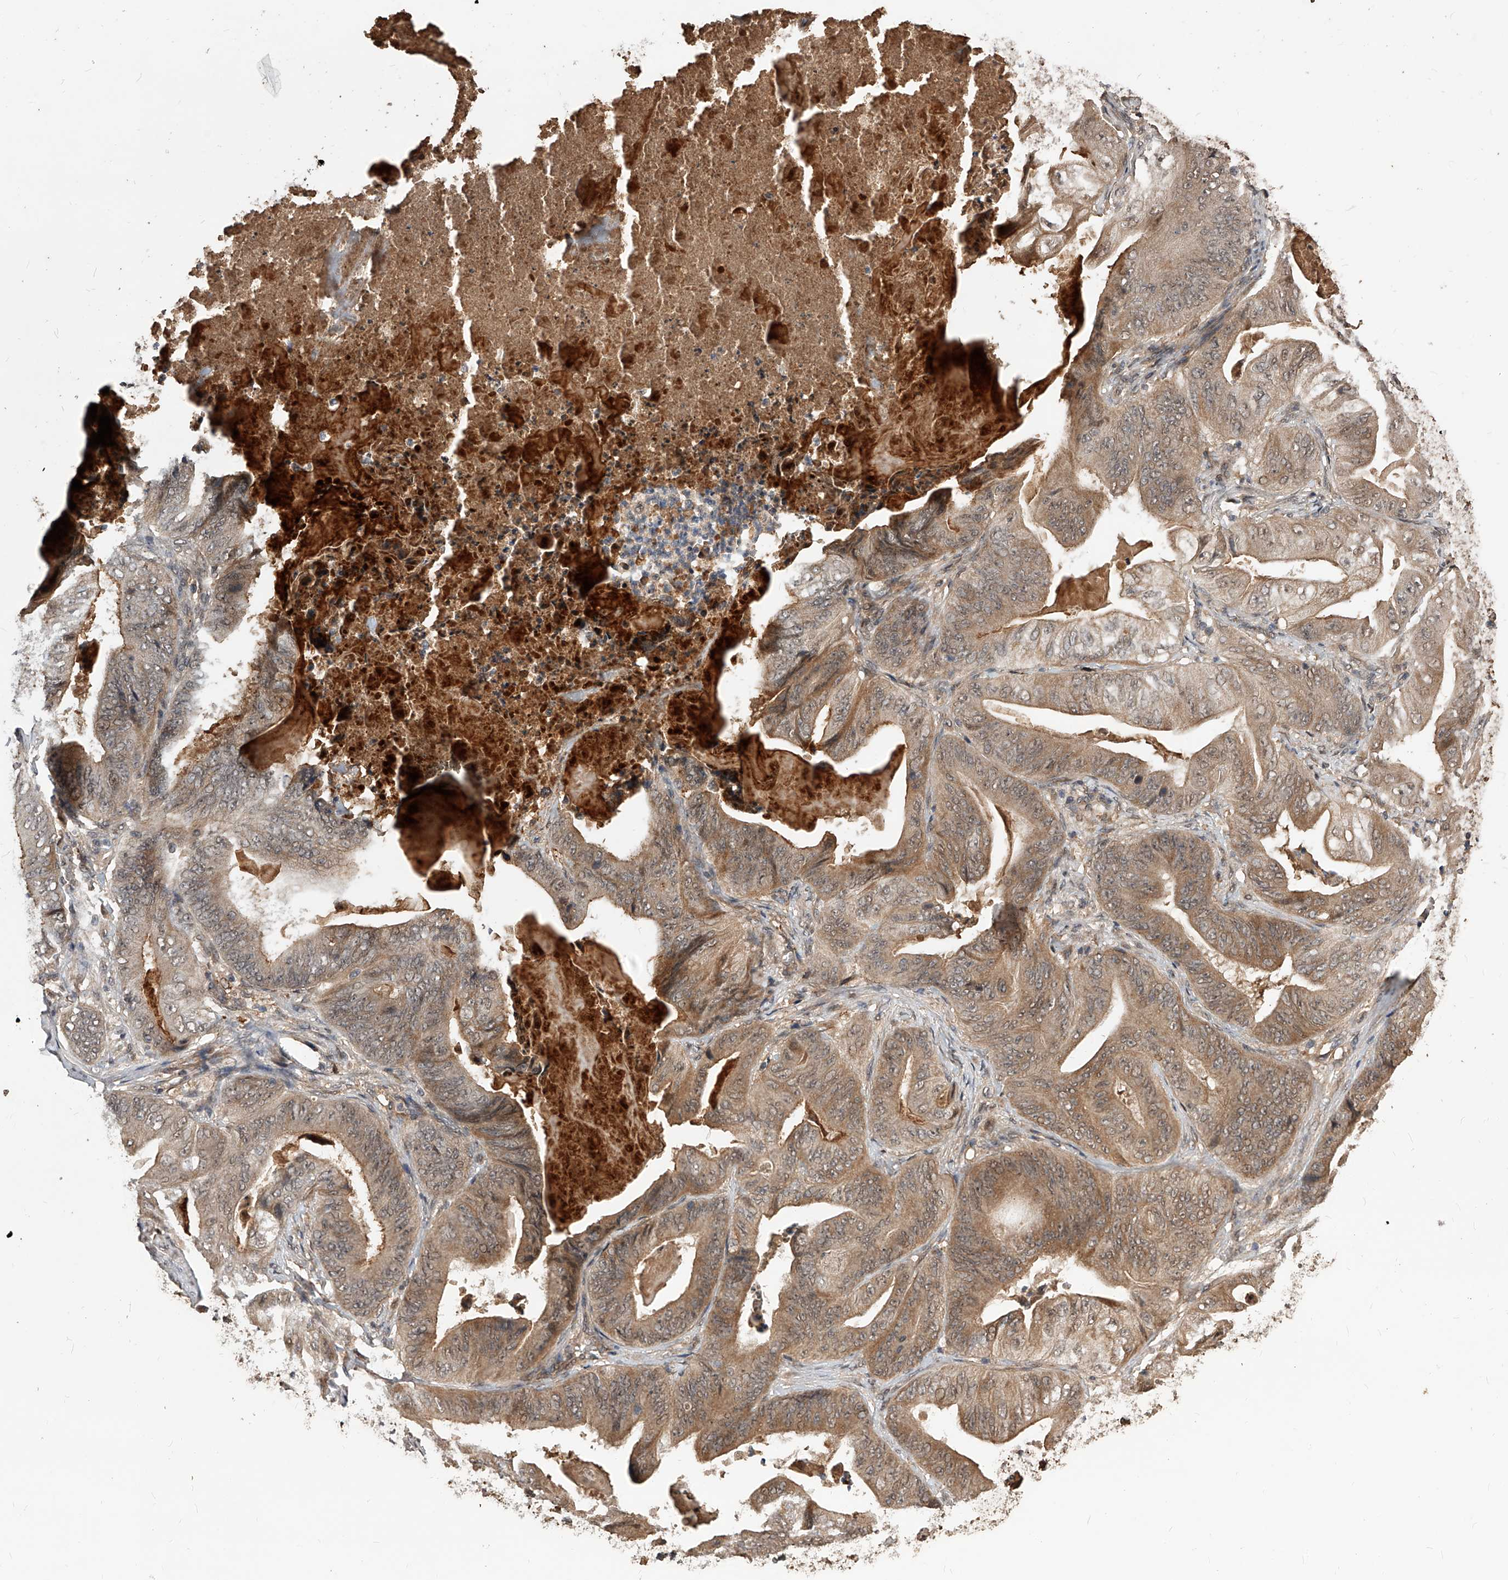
{"staining": {"intensity": "moderate", "quantity": ">75%", "location": "cytoplasmic/membranous"}, "tissue": "stomach cancer", "cell_type": "Tumor cells", "image_type": "cancer", "snomed": [{"axis": "morphology", "description": "Adenocarcinoma, NOS"}, {"axis": "topography", "description": "Stomach"}], "caption": "There is medium levels of moderate cytoplasmic/membranous expression in tumor cells of stomach adenocarcinoma, as demonstrated by immunohistochemical staining (brown color).", "gene": "CFAP410", "patient": {"sex": "female", "age": 73}}